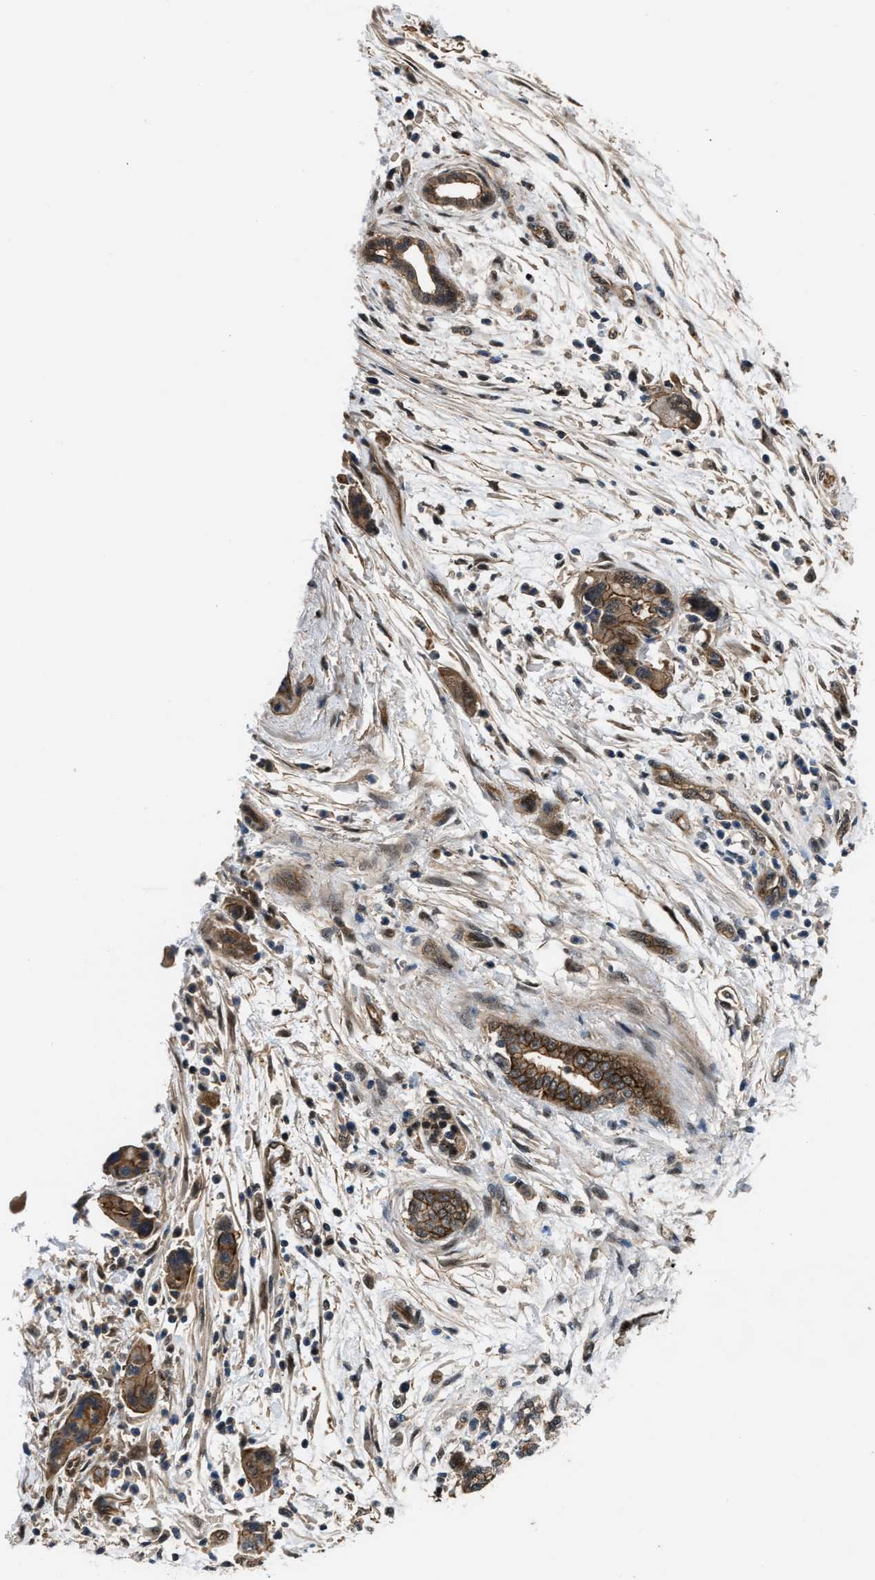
{"staining": {"intensity": "moderate", "quantity": ">75%", "location": "cytoplasmic/membranous"}, "tissue": "pancreatic cancer", "cell_type": "Tumor cells", "image_type": "cancer", "snomed": [{"axis": "morphology", "description": "Normal tissue, NOS"}, {"axis": "morphology", "description": "Adenocarcinoma, NOS"}, {"axis": "topography", "description": "Pancreas"}], "caption": "Immunohistochemical staining of human adenocarcinoma (pancreatic) demonstrates moderate cytoplasmic/membranous protein positivity in about >75% of tumor cells. Nuclei are stained in blue.", "gene": "COPS2", "patient": {"sex": "female", "age": 71}}